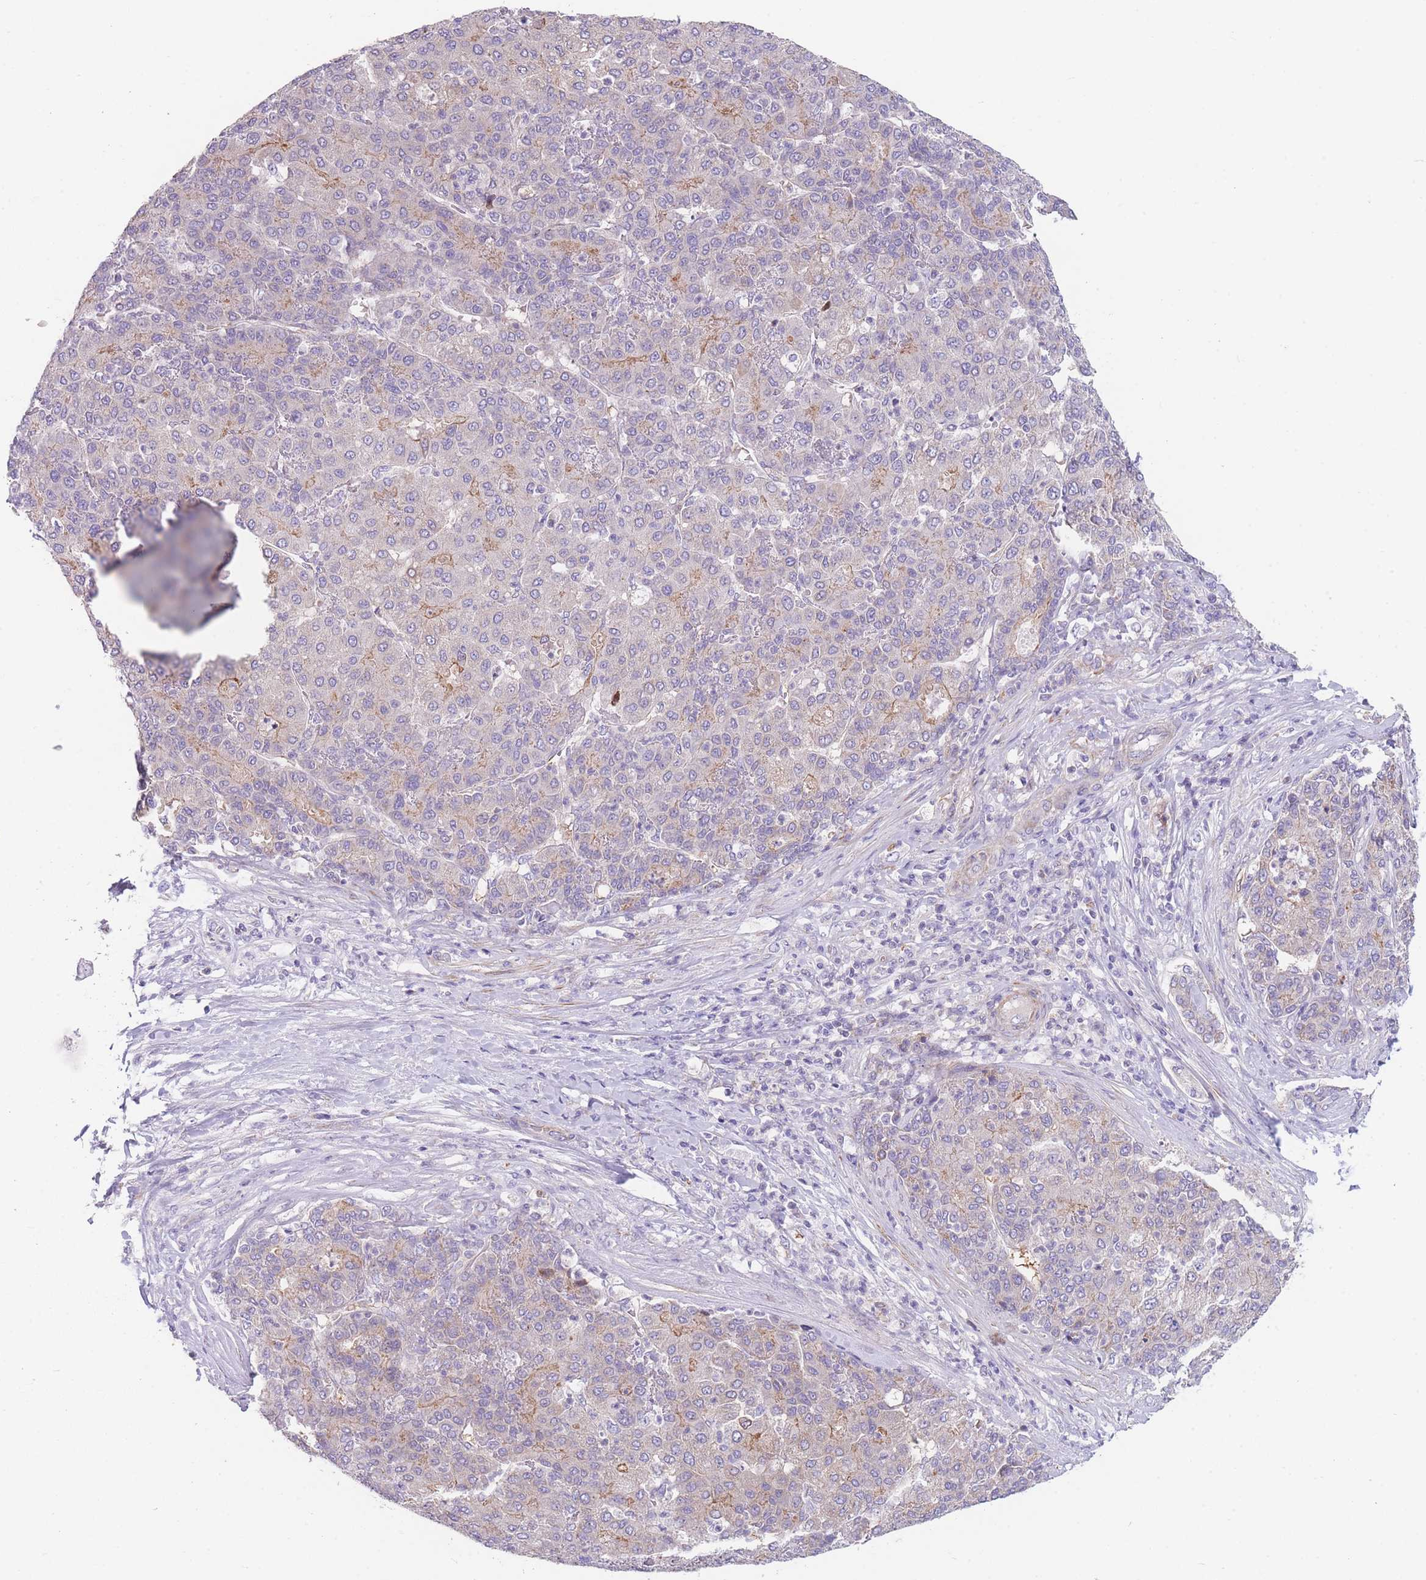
{"staining": {"intensity": "negative", "quantity": "none", "location": "none"}, "tissue": "liver cancer", "cell_type": "Tumor cells", "image_type": "cancer", "snomed": [{"axis": "morphology", "description": "Carcinoma, Hepatocellular, NOS"}, {"axis": "topography", "description": "Liver"}], "caption": "A photomicrograph of human liver hepatocellular carcinoma is negative for staining in tumor cells.", "gene": "SMPD4", "patient": {"sex": "male", "age": 65}}